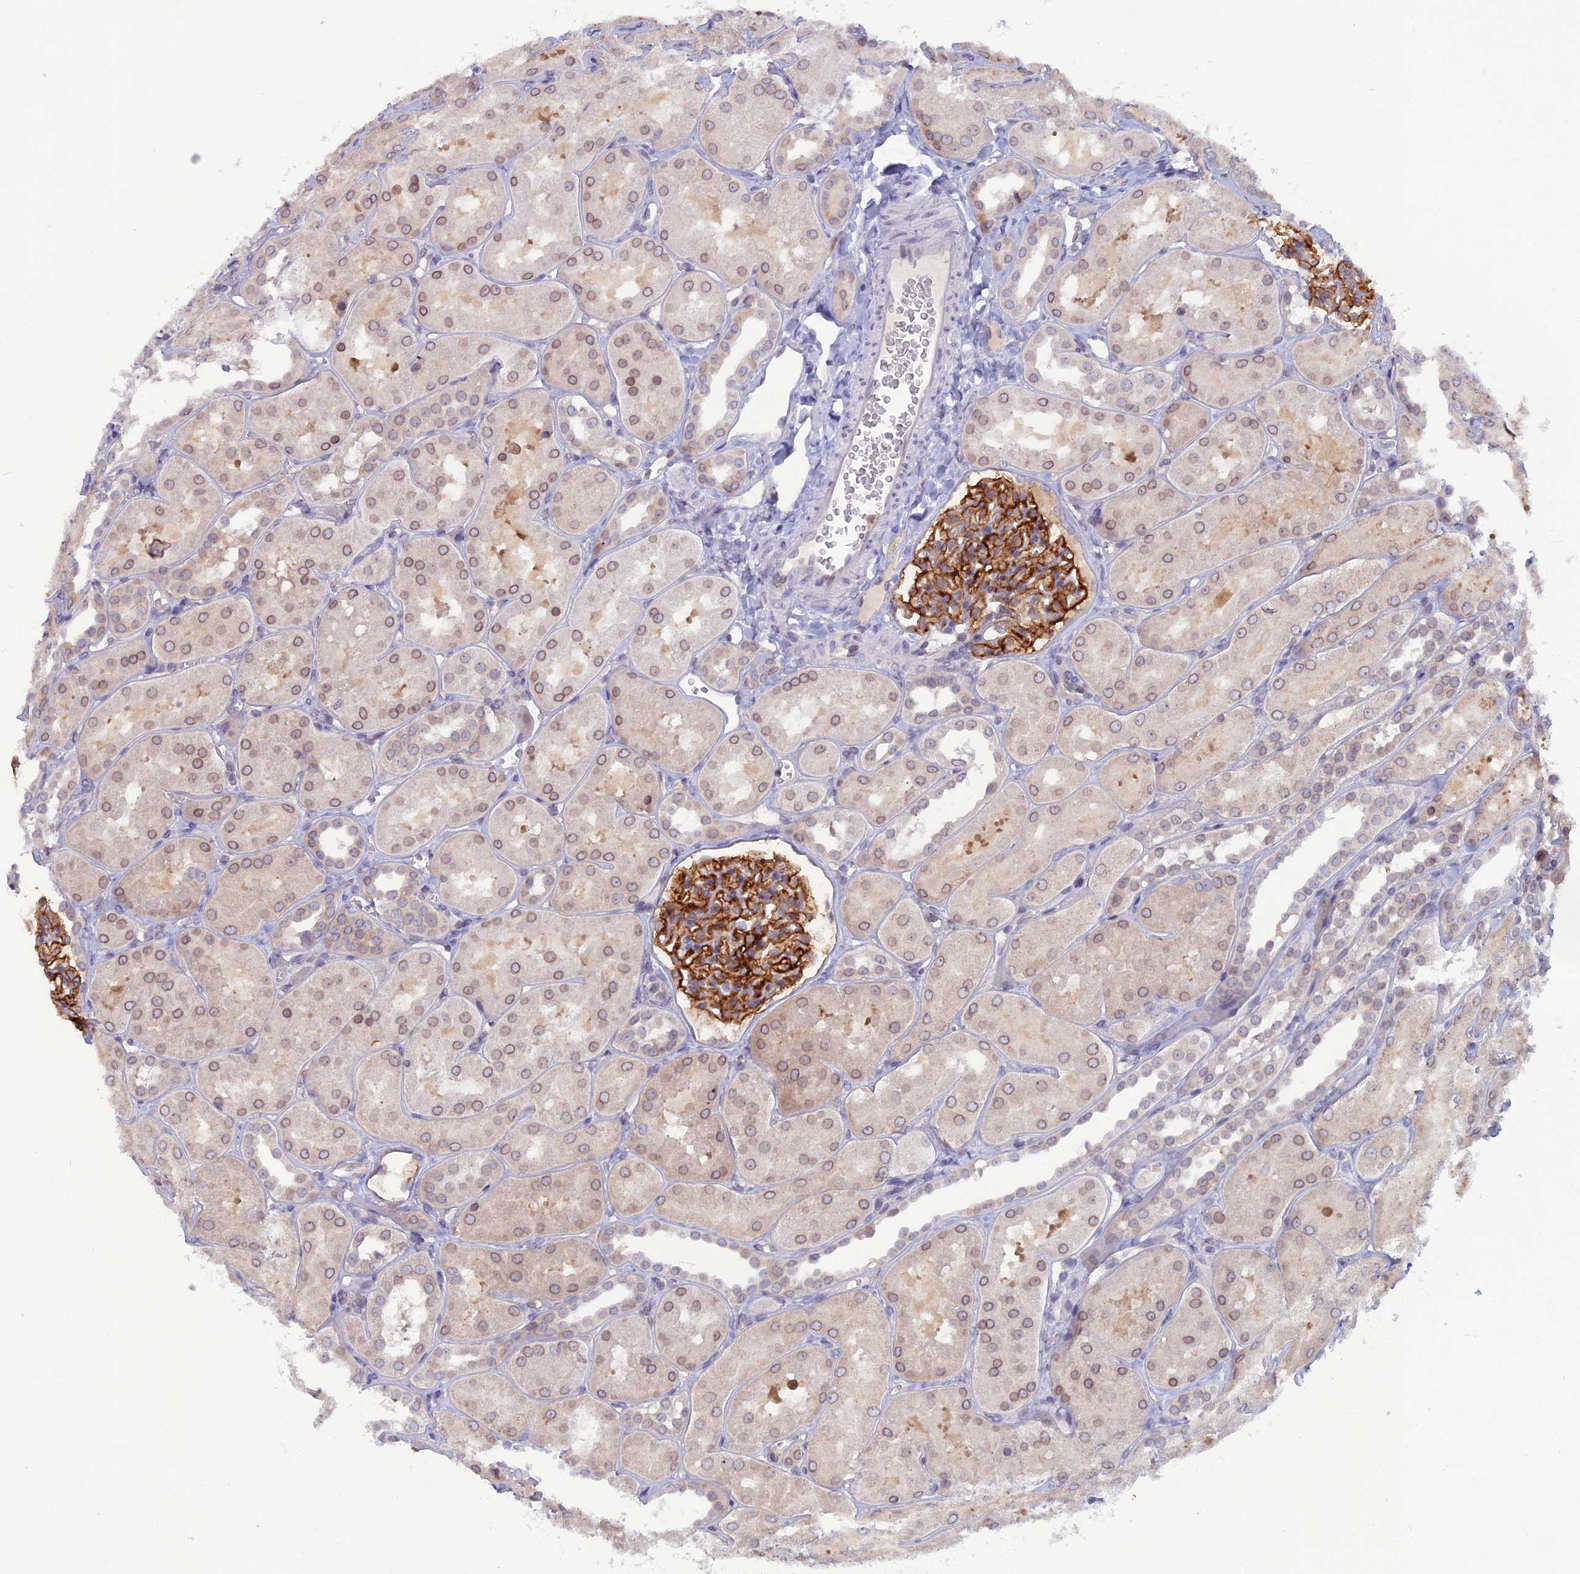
{"staining": {"intensity": "strong", "quantity": "25%-75%", "location": "cytoplasmic/membranous"}, "tissue": "kidney", "cell_type": "Cells in glomeruli", "image_type": "normal", "snomed": [{"axis": "morphology", "description": "Normal tissue, NOS"}, {"axis": "topography", "description": "Kidney"}, {"axis": "topography", "description": "Urinary bladder"}], "caption": "Brown immunohistochemical staining in benign kidney reveals strong cytoplasmic/membranous staining in approximately 25%-75% of cells in glomeruli.", "gene": "WDR46", "patient": {"sex": "male", "age": 16}}